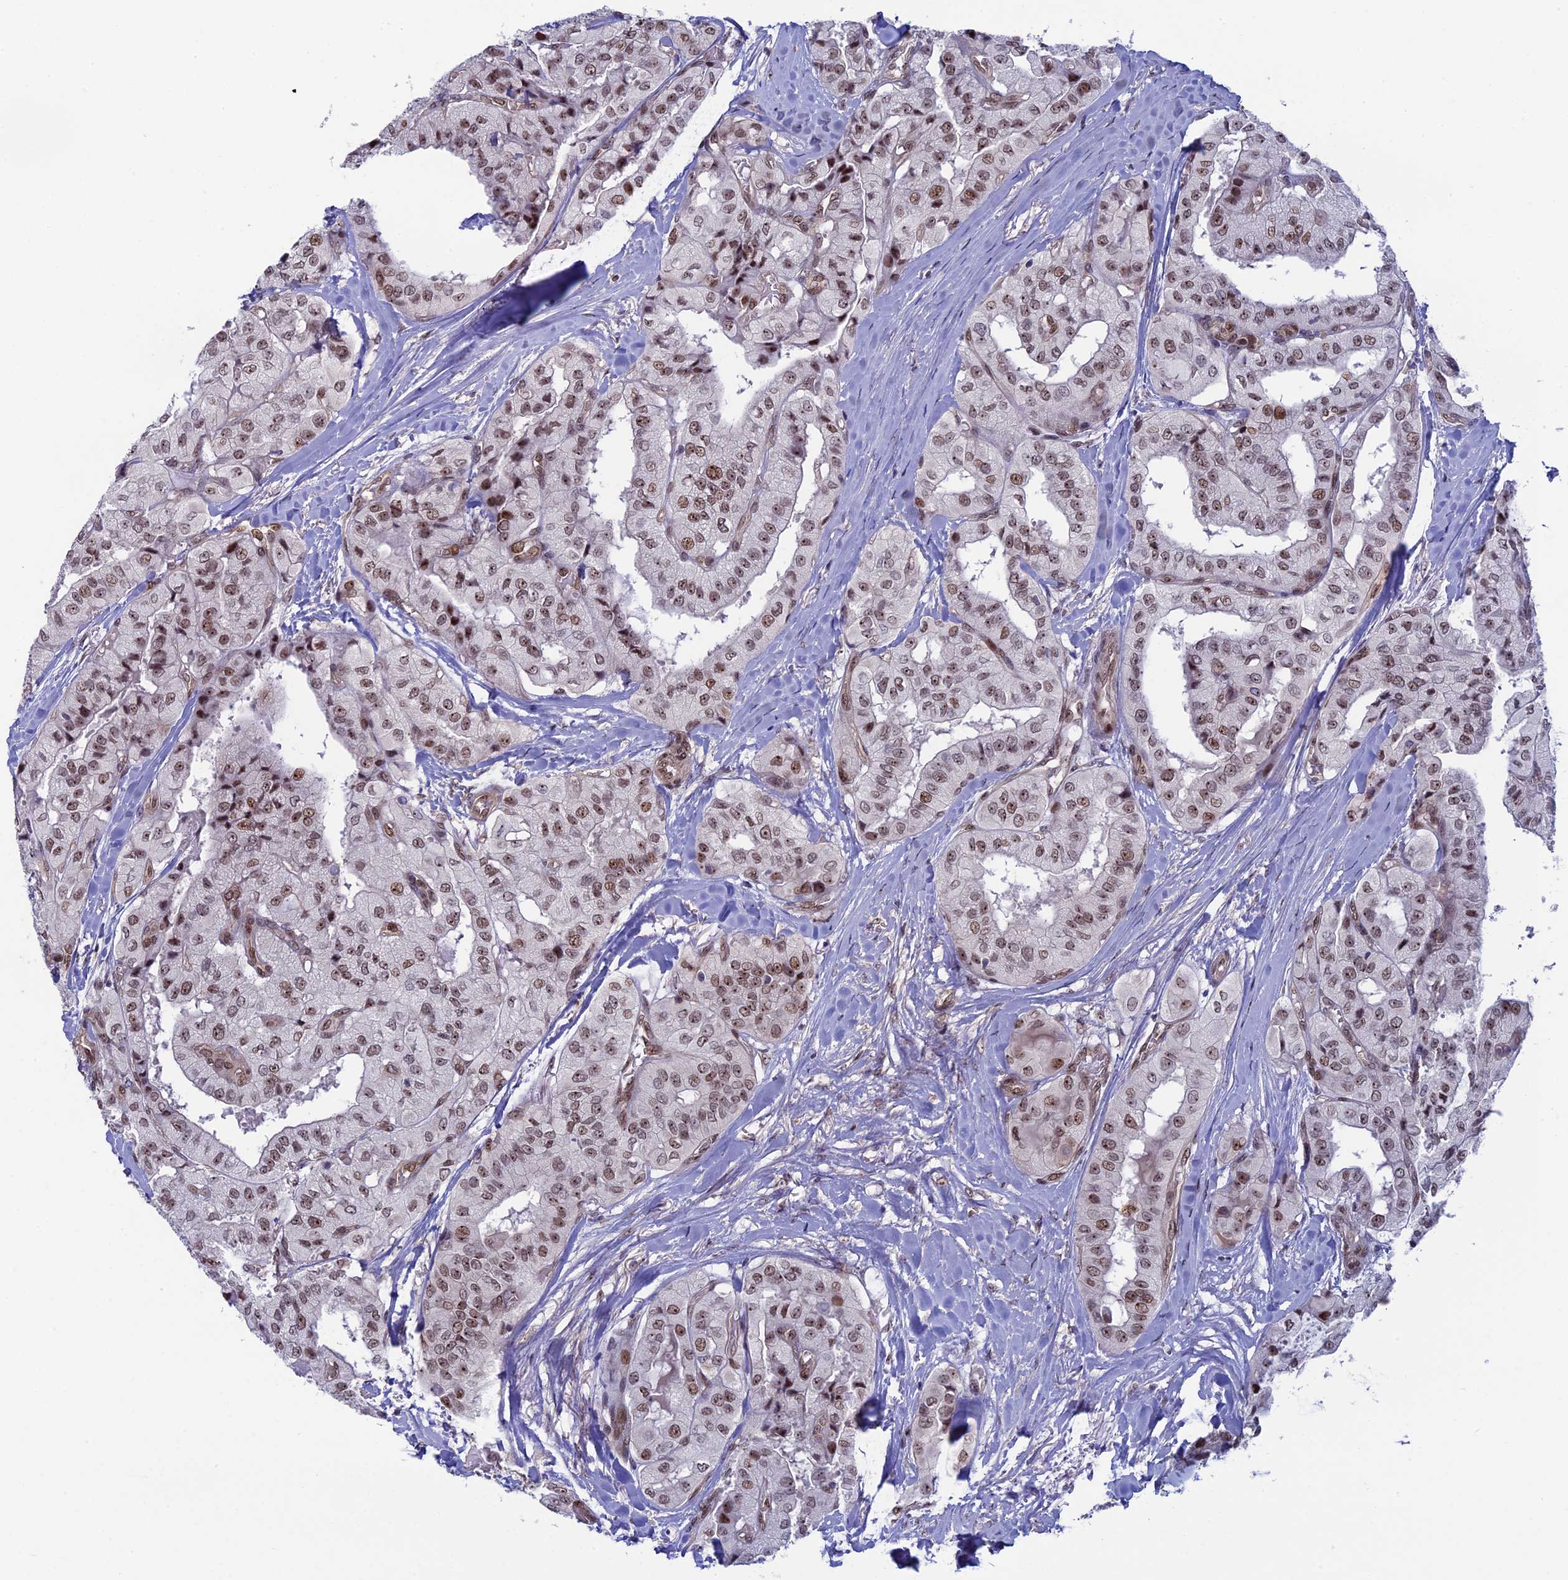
{"staining": {"intensity": "weak", "quantity": ">75%", "location": "nuclear"}, "tissue": "thyroid cancer", "cell_type": "Tumor cells", "image_type": "cancer", "snomed": [{"axis": "morphology", "description": "Papillary adenocarcinoma, NOS"}, {"axis": "topography", "description": "Thyroid gland"}], "caption": "Brown immunohistochemical staining in human thyroid cancer shows weak nuclear staining in about >75% of tumor cells. The protein of interest is stained brown, and the nuclei are stained in blue (DAB (3,3'-diaminobenzidine) IHC with brightfield microscopy, high magnification).", "gene": "CCDC86", "patient": {"sex": "female", "age": 59}}